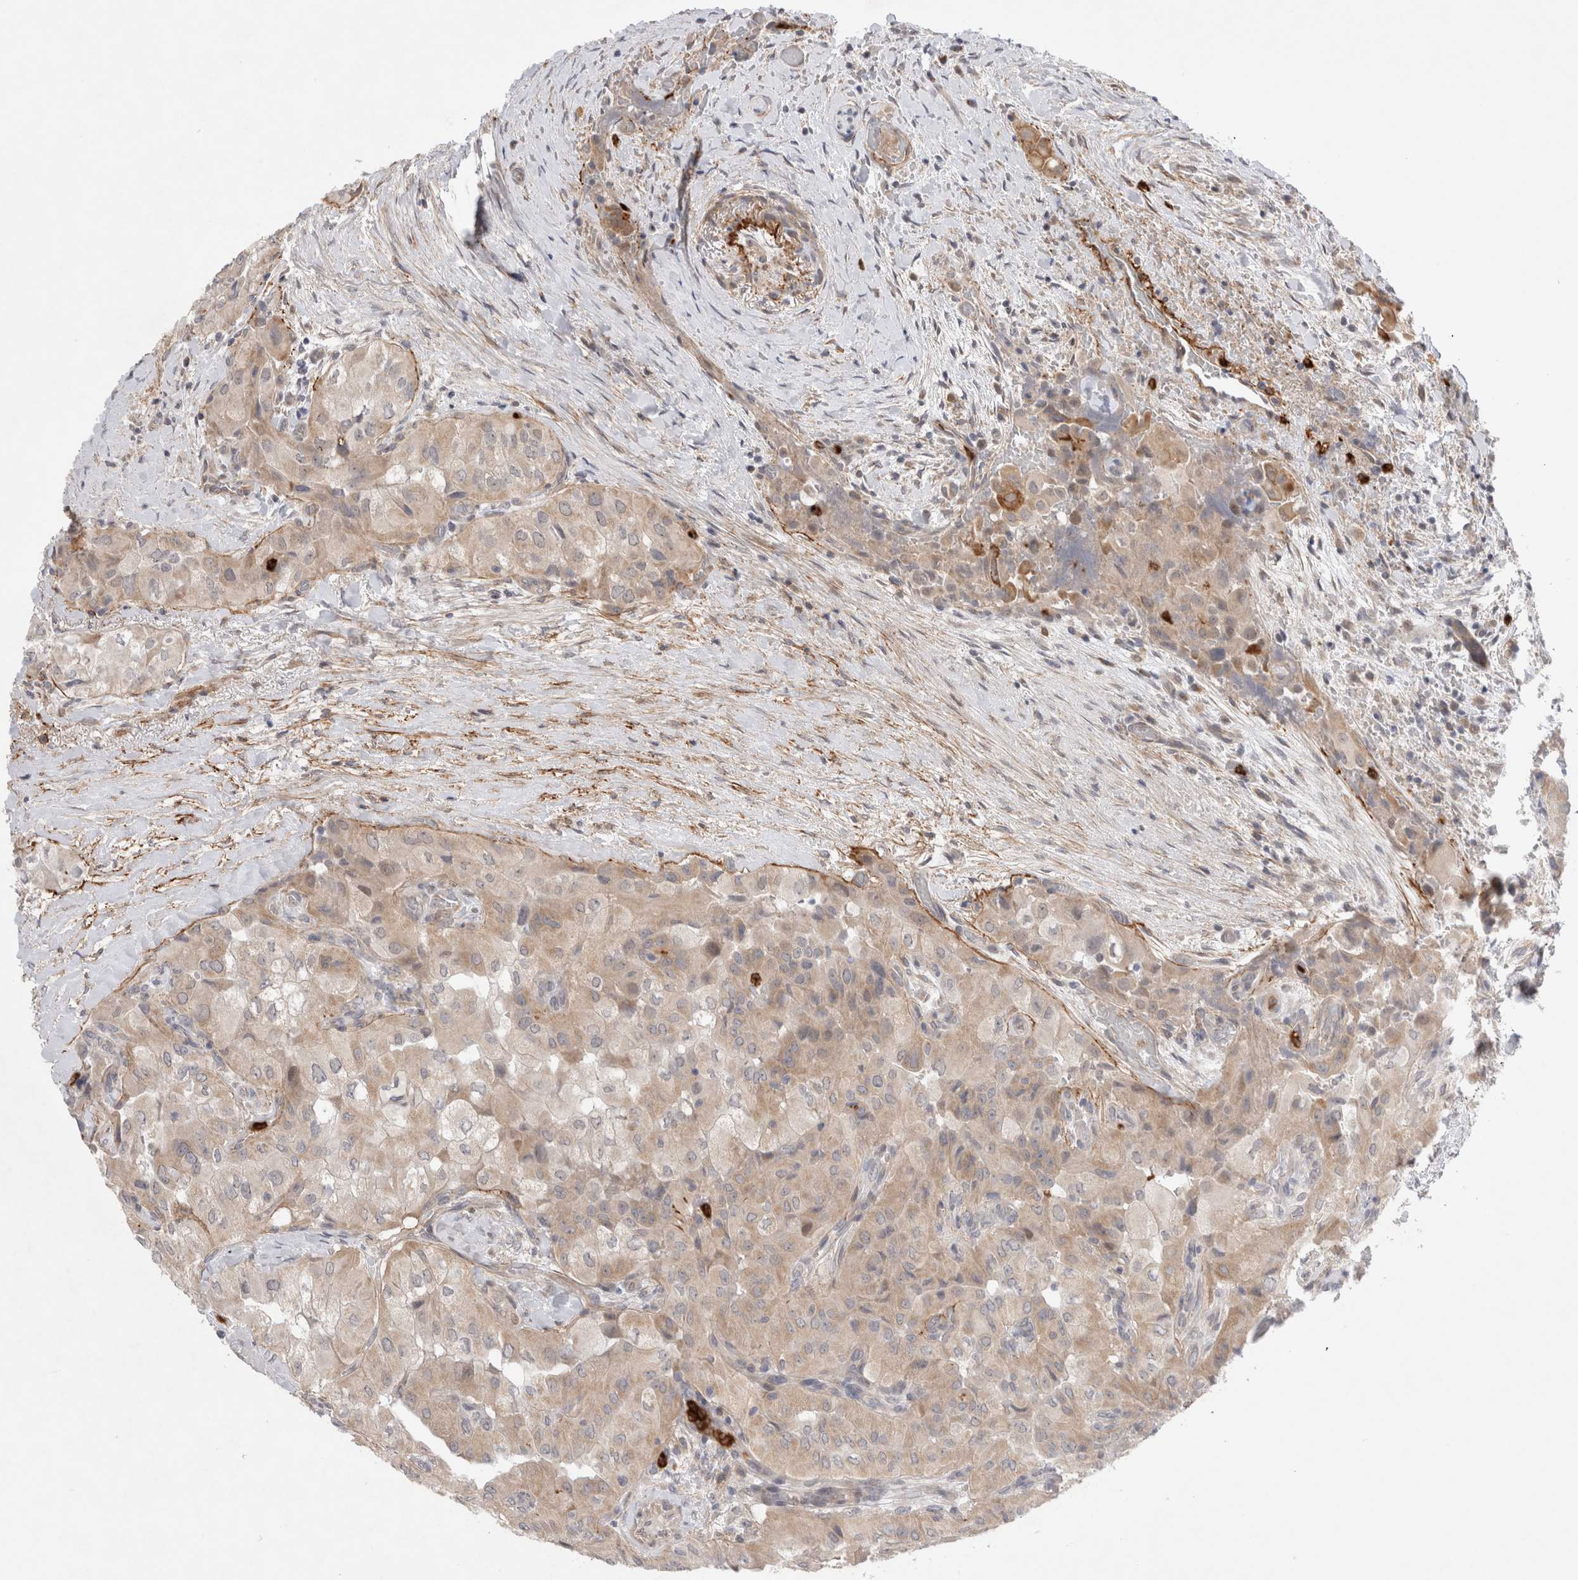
{"staining": {"intensity": "weak", "quantity": "25%-75%", "location": "cytoplasmic/membranous"}, "tissue": "thyroid cancer", "cell_type": "Tumor cells", "image_type": "cancer", "snomed": [{"axis": "morphology", "description": "Papillary adenocarcinoma, NOS"}, {"axis": "topography", "description": "Thyroid gland"}], "caption": "Immunohistochemical staining of thyroid cancer exhibits weak cytoplasmic/membranous protein staining in about 25%-75% of tumor cells. The staining was performed using DAB, with brown indicating positive protein expression. Nuclei are stained blue with hematoxylin.", "gene": "GSDMB", "patient": {"sex": "female", "age": 59}}